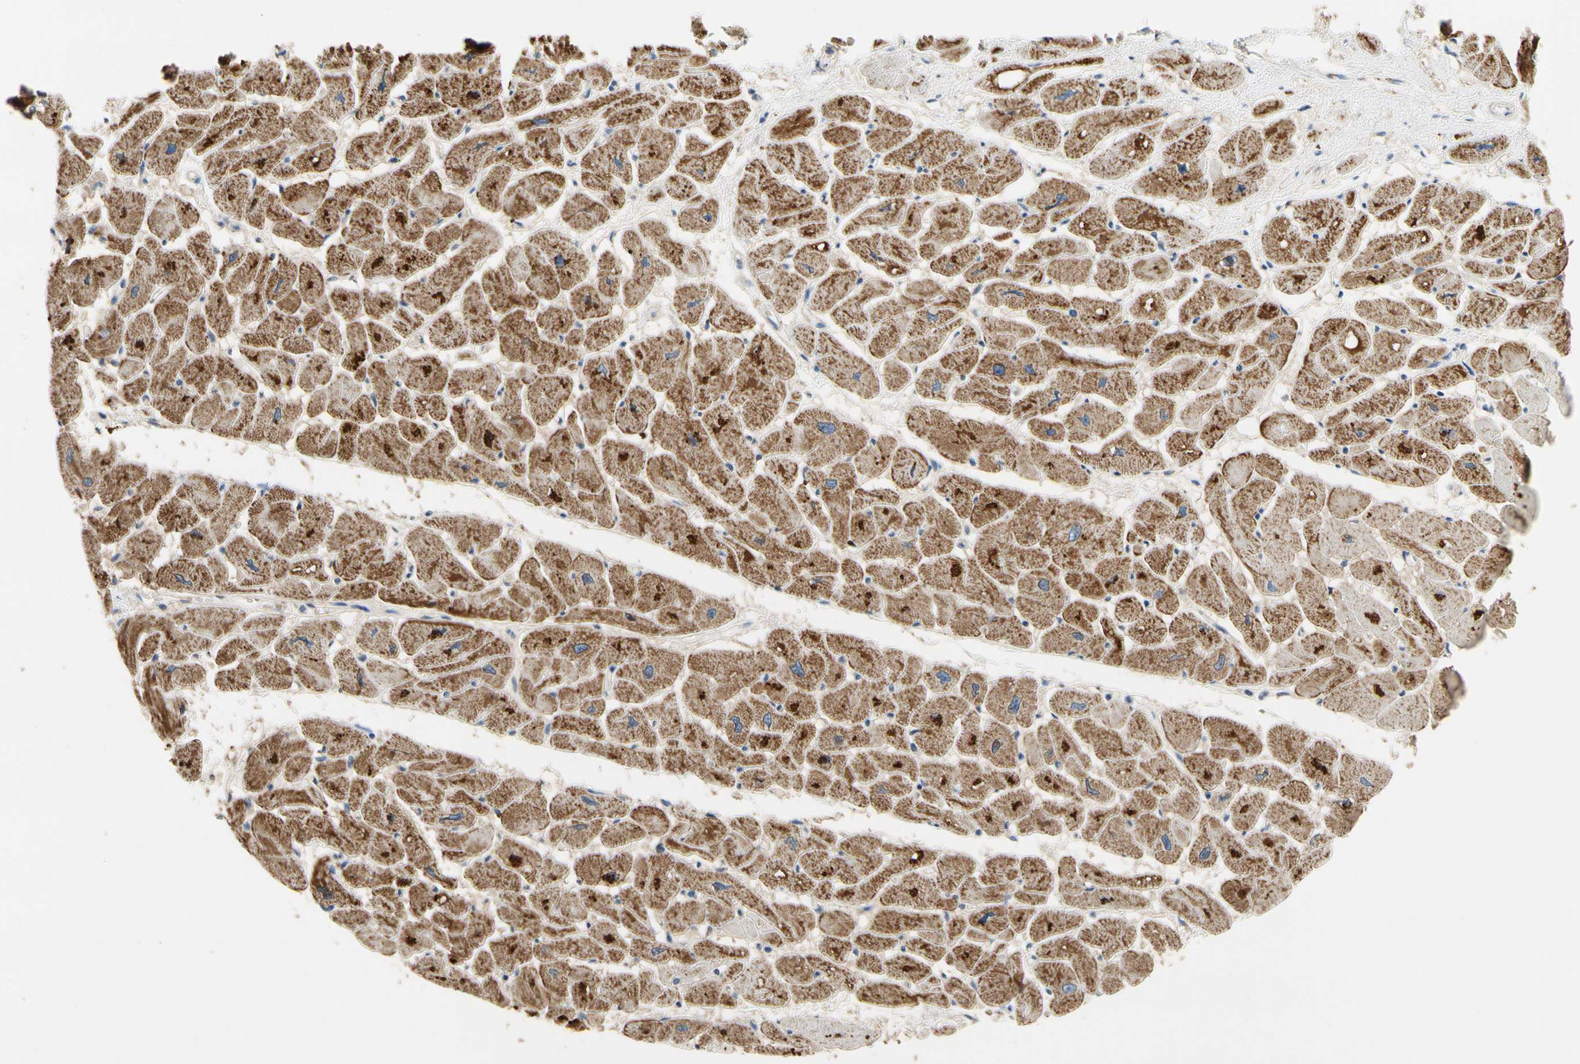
{"staining": {"intensity": "strong", "quantity": ">75%", "location": "cytoplasmic/membranous"}, "tissue": "heart muscle", "cell_type": "Cardiomyocytes", "image_type": "normal", "snomed": [{"axis": "morphology", "description": "Normal tissue, NOS"}, {"axis": "topography", "description": "Heart"}], "caption": "The photomicrograph reveals immunohistochemical staining of unremarkable heart muscle. There is strong cytoplasmic/membranous expression is present in about >75% of cardiomyocytes.", "gene": "KLHDC8B", "patient": {"sex": "female", "age": 54}}